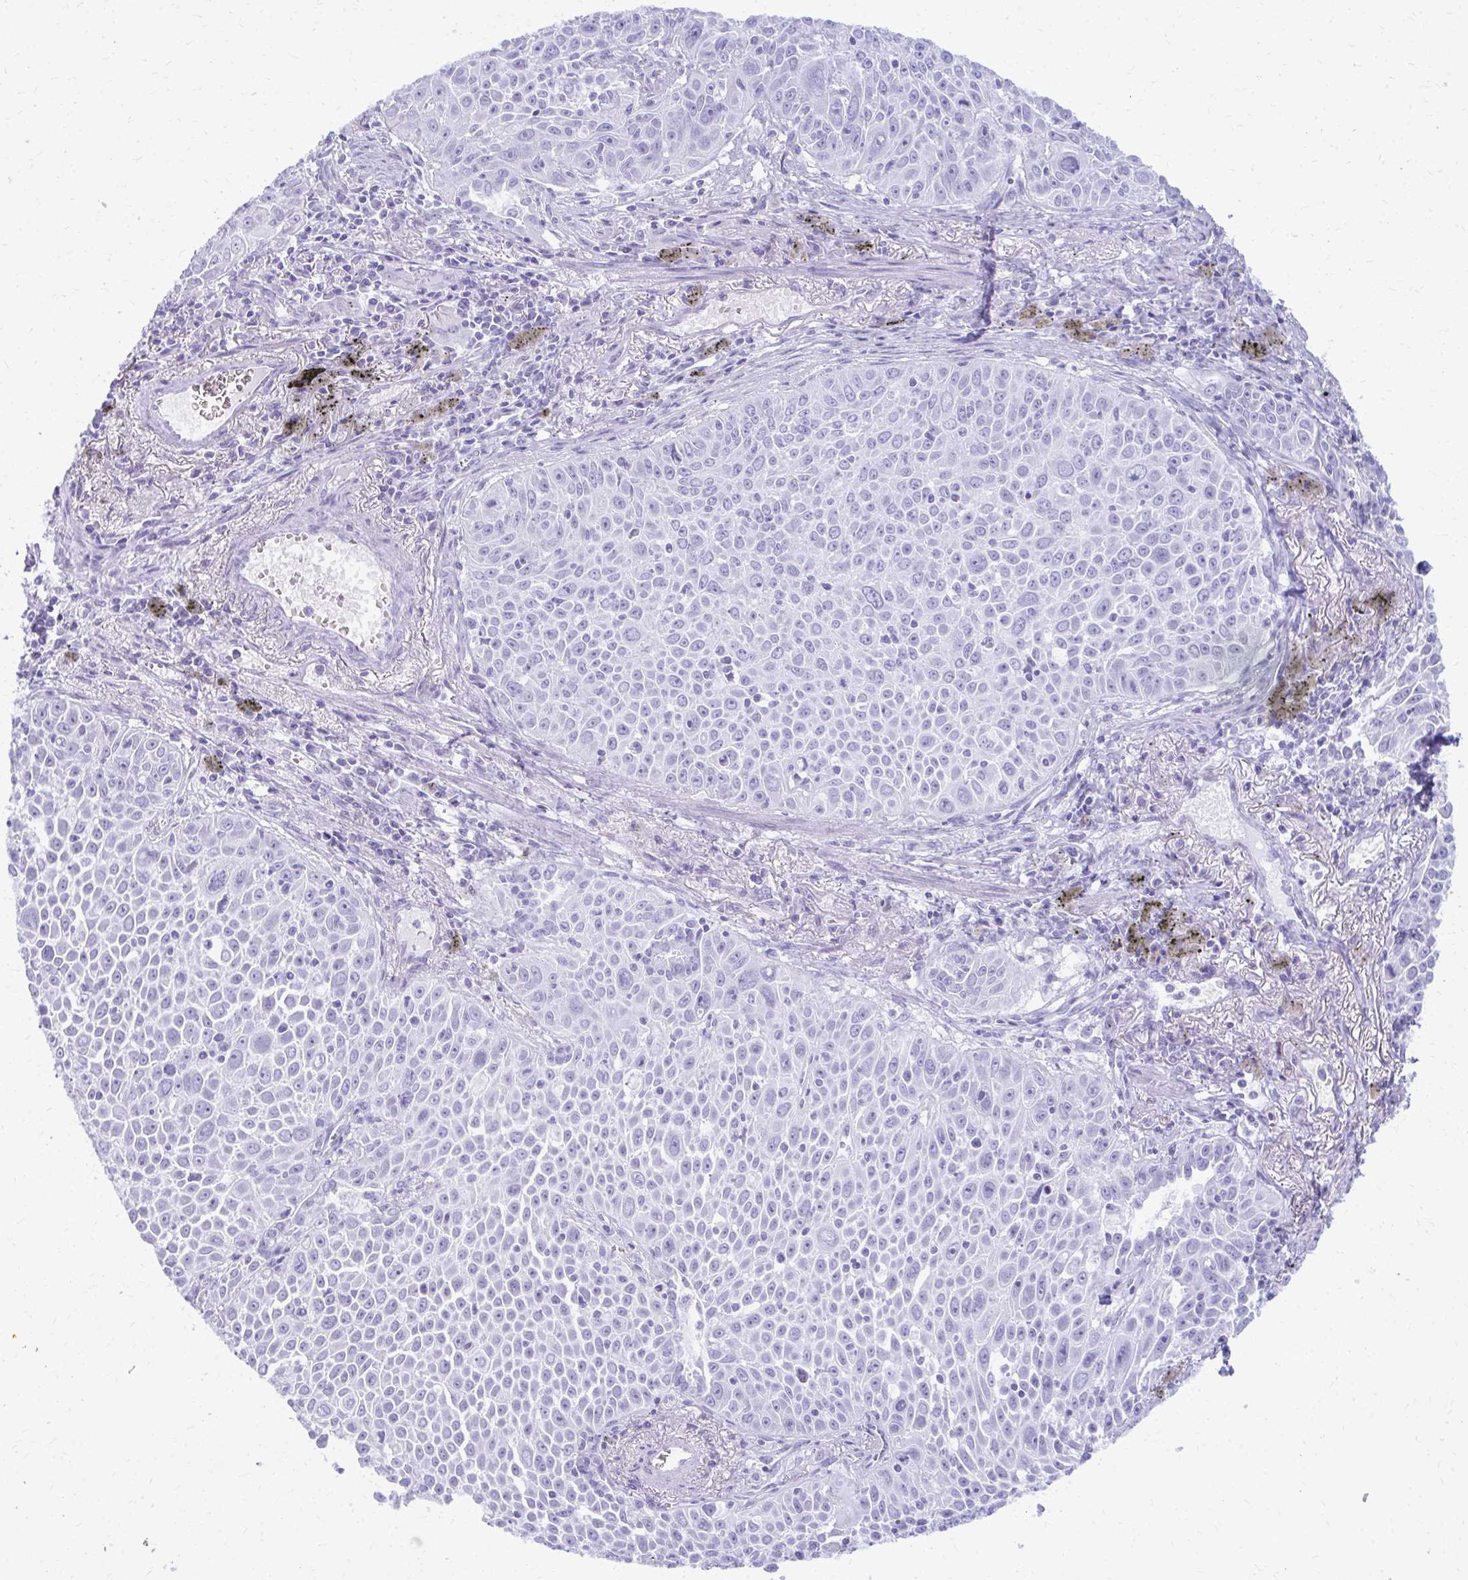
{"staining": {"intensity": "negative", "quantity": "none", "location": "none"}, "tissue": "lung cancer", "cell_type": "Tumor cells", "image_type": "cancer", "snomed": [{"axis": "morphology", "description": "Squamous cell carcinoma, NOS"}, {"axis": "morphology", "description": "Squamous cell carcinoma, metastatic, NOS"}, {"axis": "topography", "description": "Lymph node"}, {"axis": "topography", "description": "Lung"}], "caption": "Protein analysis of lung squamous cell carcinoma exhibits no significant staining in tumor cells.", "gene": "MAF1", "patient": {"sex": "female", "age": 62}}